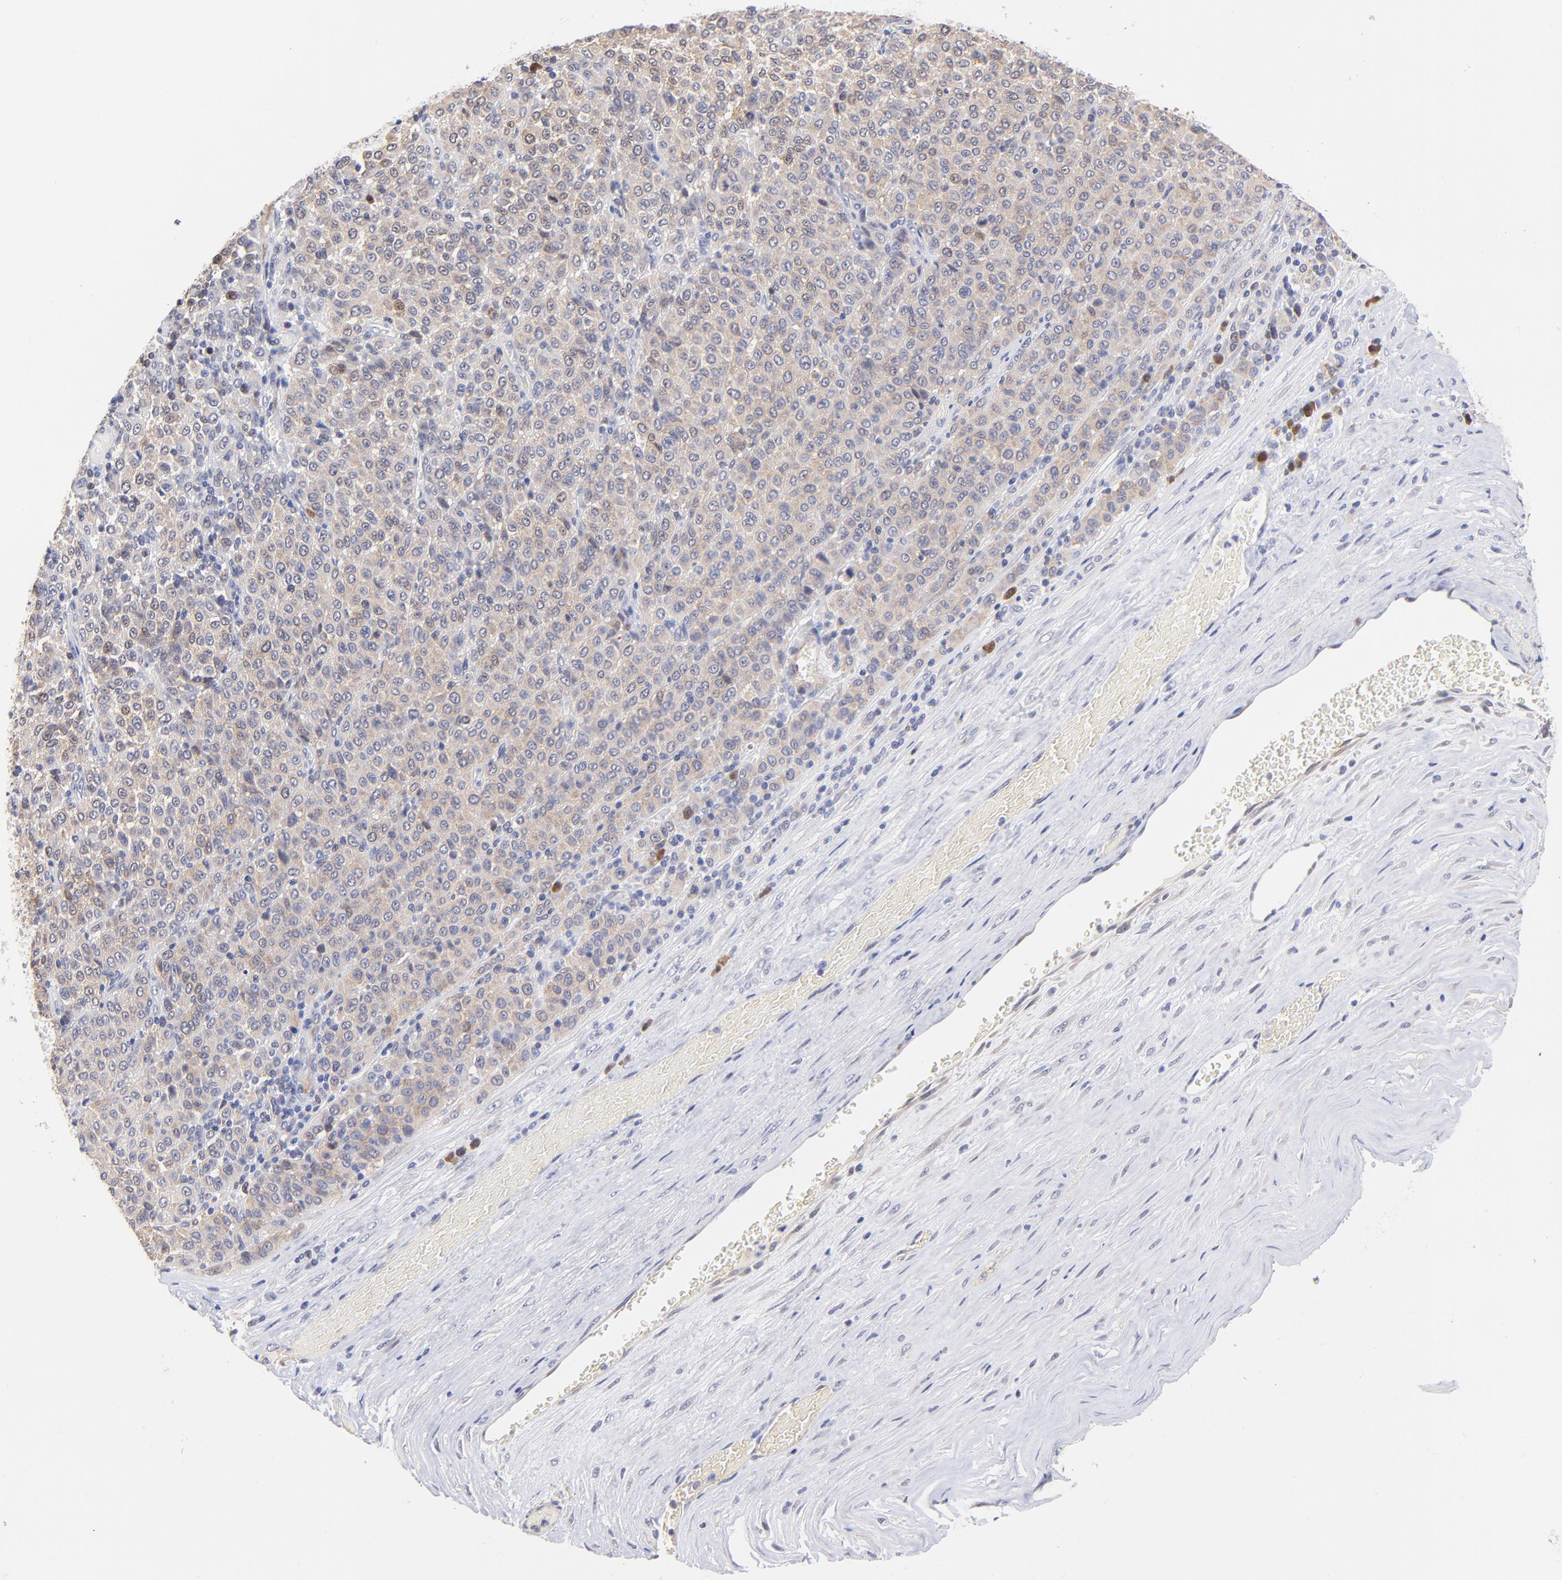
{"staining": {"intensity": "weak", "quantity": ">75%", "location": "cytoplasmic/membranous"}, "tissue": "melanoma", "cell_type": "Tumor cells", "image_type": "cancer", "snomed": [{"axis": "morphology", "description": "Malignant melanoma, Metastatic site"}, {"axis": "topography", "description": "Pancreas"}], "caption": "Tumor cells demonstrate low levels of weak cytoplasmic/membranous expression in approximately >75% of cells in human malignant melanoma (metastatic site).", "gene": "ZNF155", "patient": {"sex": "female", "age": 30}}